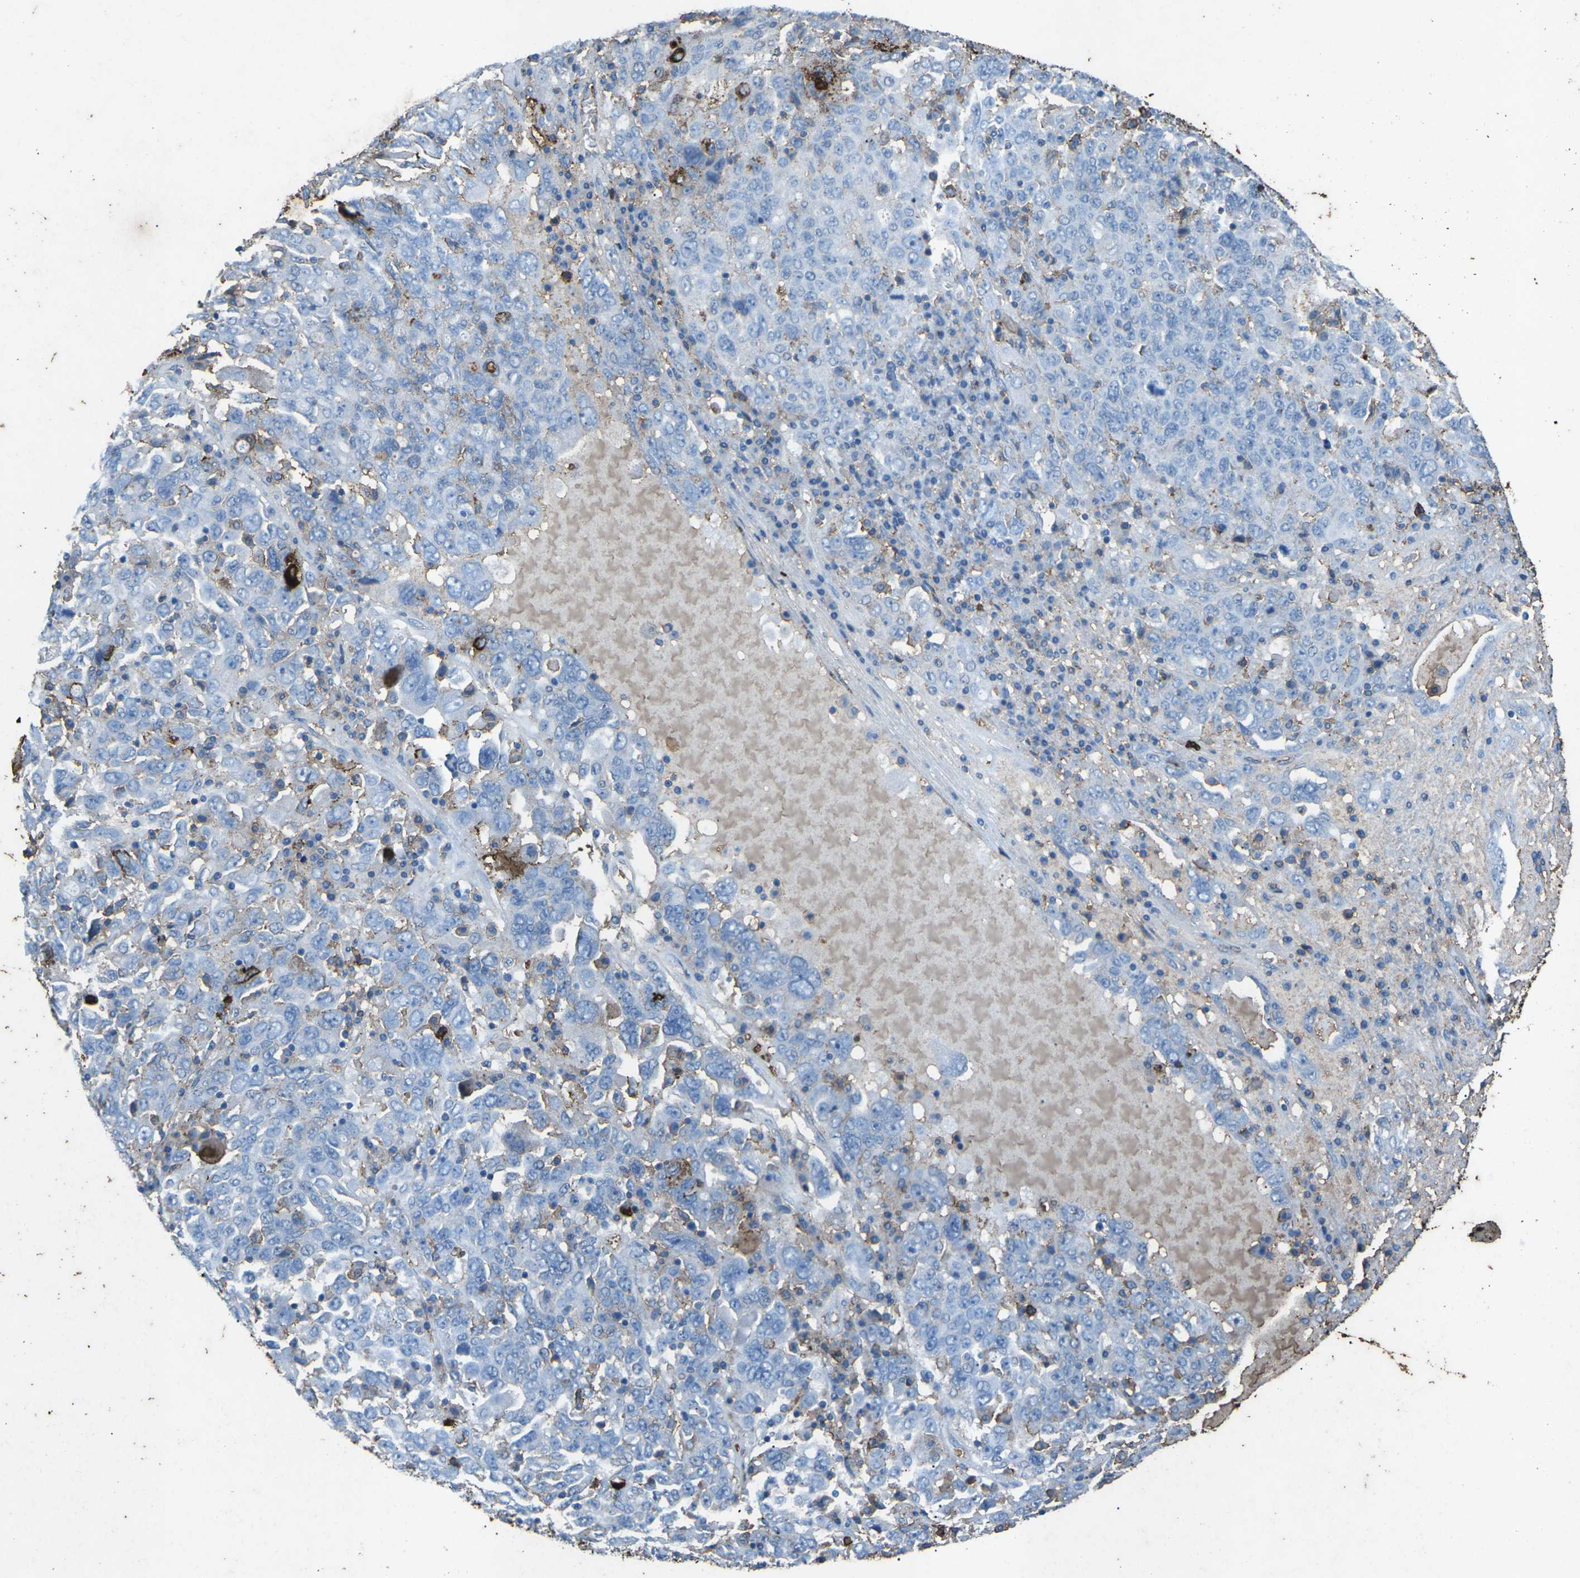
{"staining": {"intensity": "negative", "quantity": "none", "location": "none"}, "tissue": "ovarian cancer", "cell_type": "Tumor cells", "image_type": "cancer", "snomed": [{"axis": "morphology", "description": "Carcinoma, endometroid"}, {"axis": "topography", "description": "Ovary"}], "caption": "Protein analysis of ovarian cancer demonstrates no significant expression in tumor cells. The staining is performed using DAB brown chromogen with nuclei counter-stained in using hematoxylin.", "gene": "CTAGE1", "patient": {"sex": "female", "age": 62}}